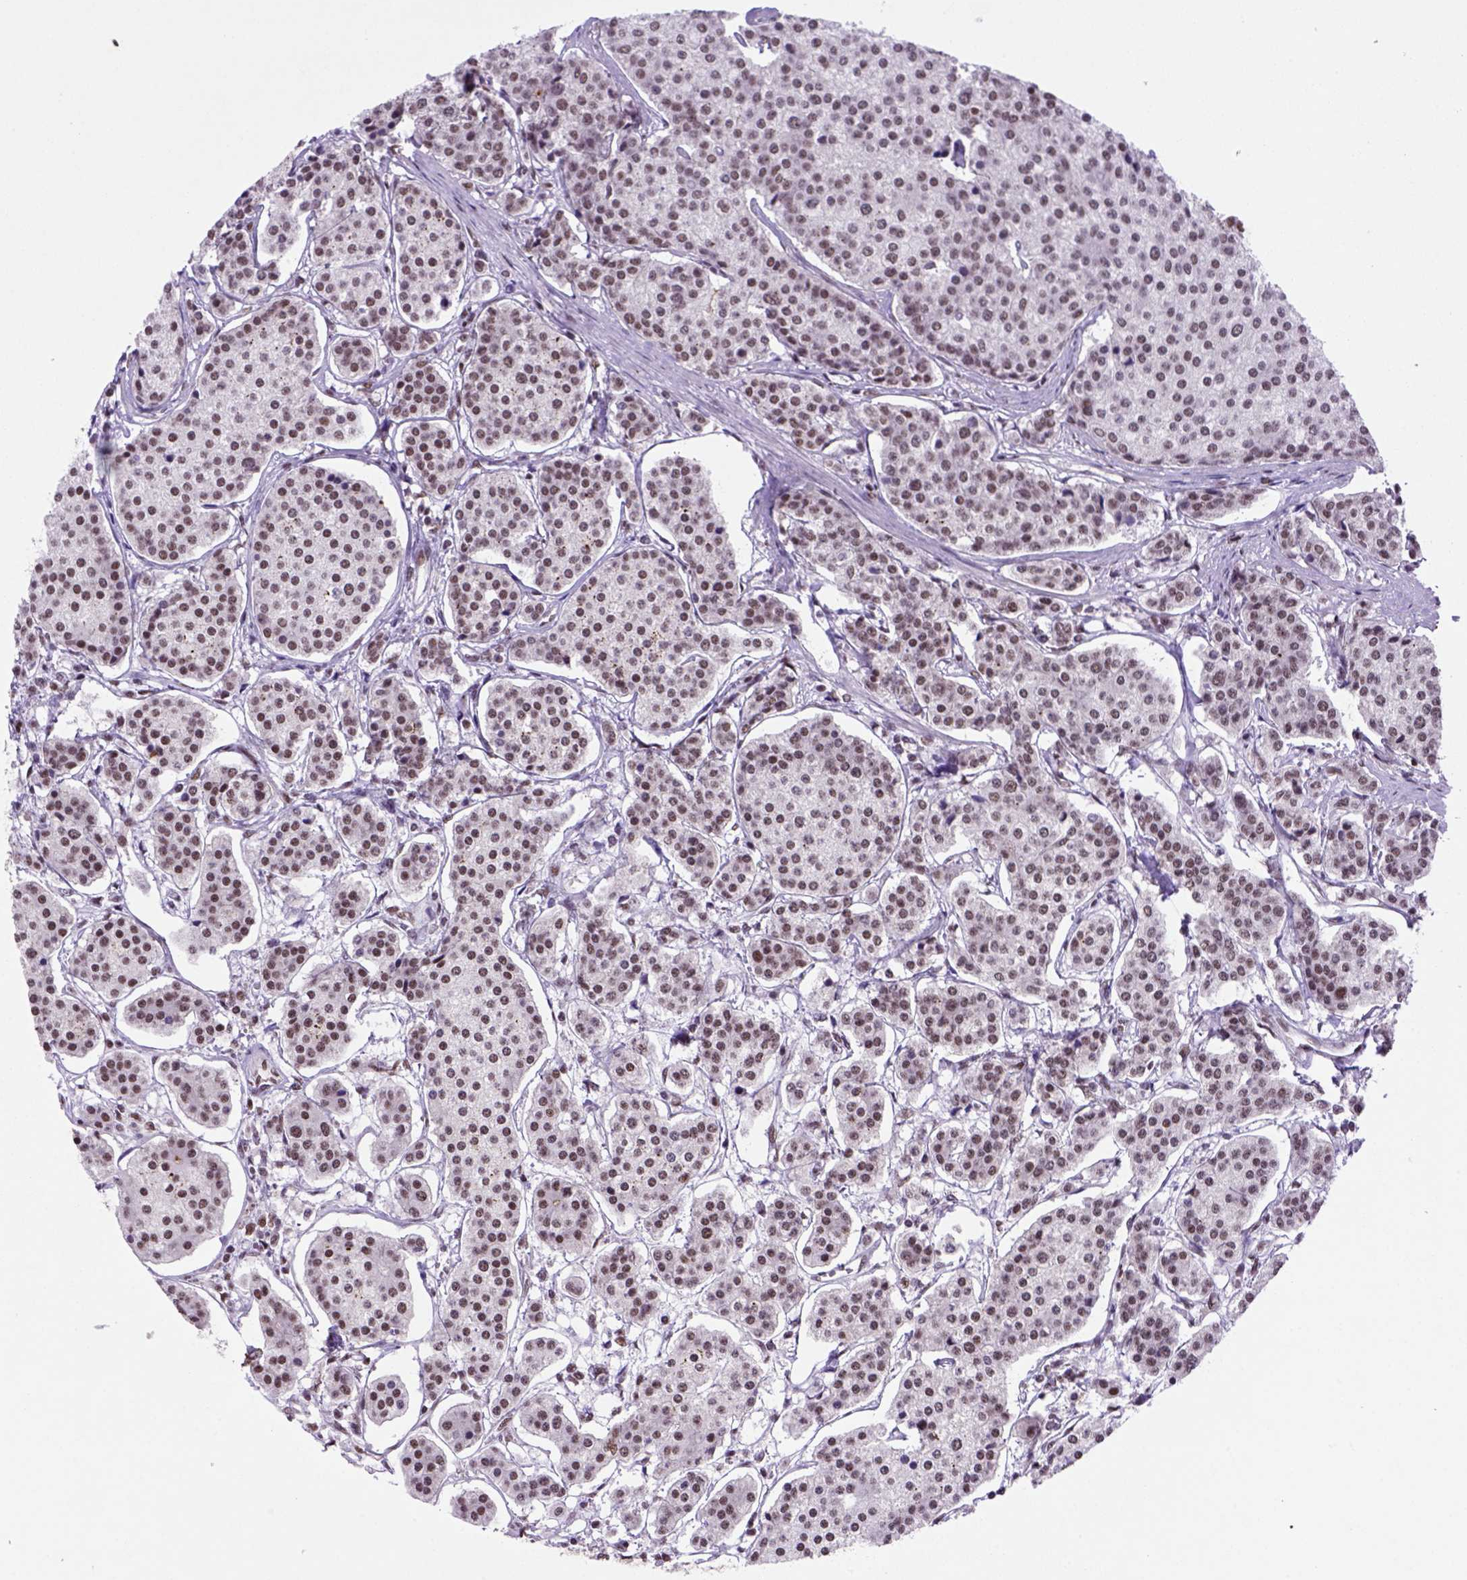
{"staining": {"intensity": "moderate", "quantity": ">75%", "location": "nuclear"}, "tissue": "carcinoid", "cell_type": "Tumor cells", "image_type": "cancer", "snomed": [{"axis": "morphology", "description": "Carcinoid, malignant, NOS"}, {"axis": "topography", "description": "Small intestine"}], "caption": "Immunohistochemistry (IHC) image of neoplastic tissue: human carcinoid (malignant) stained using IHC displays medium levels of moderate protein expression localized specifically in the nuclear of tumor cells, appearing as a nuclear brown color.", "gene": "NSMCE2", "patient": {"sex": "female", "age": 65}}